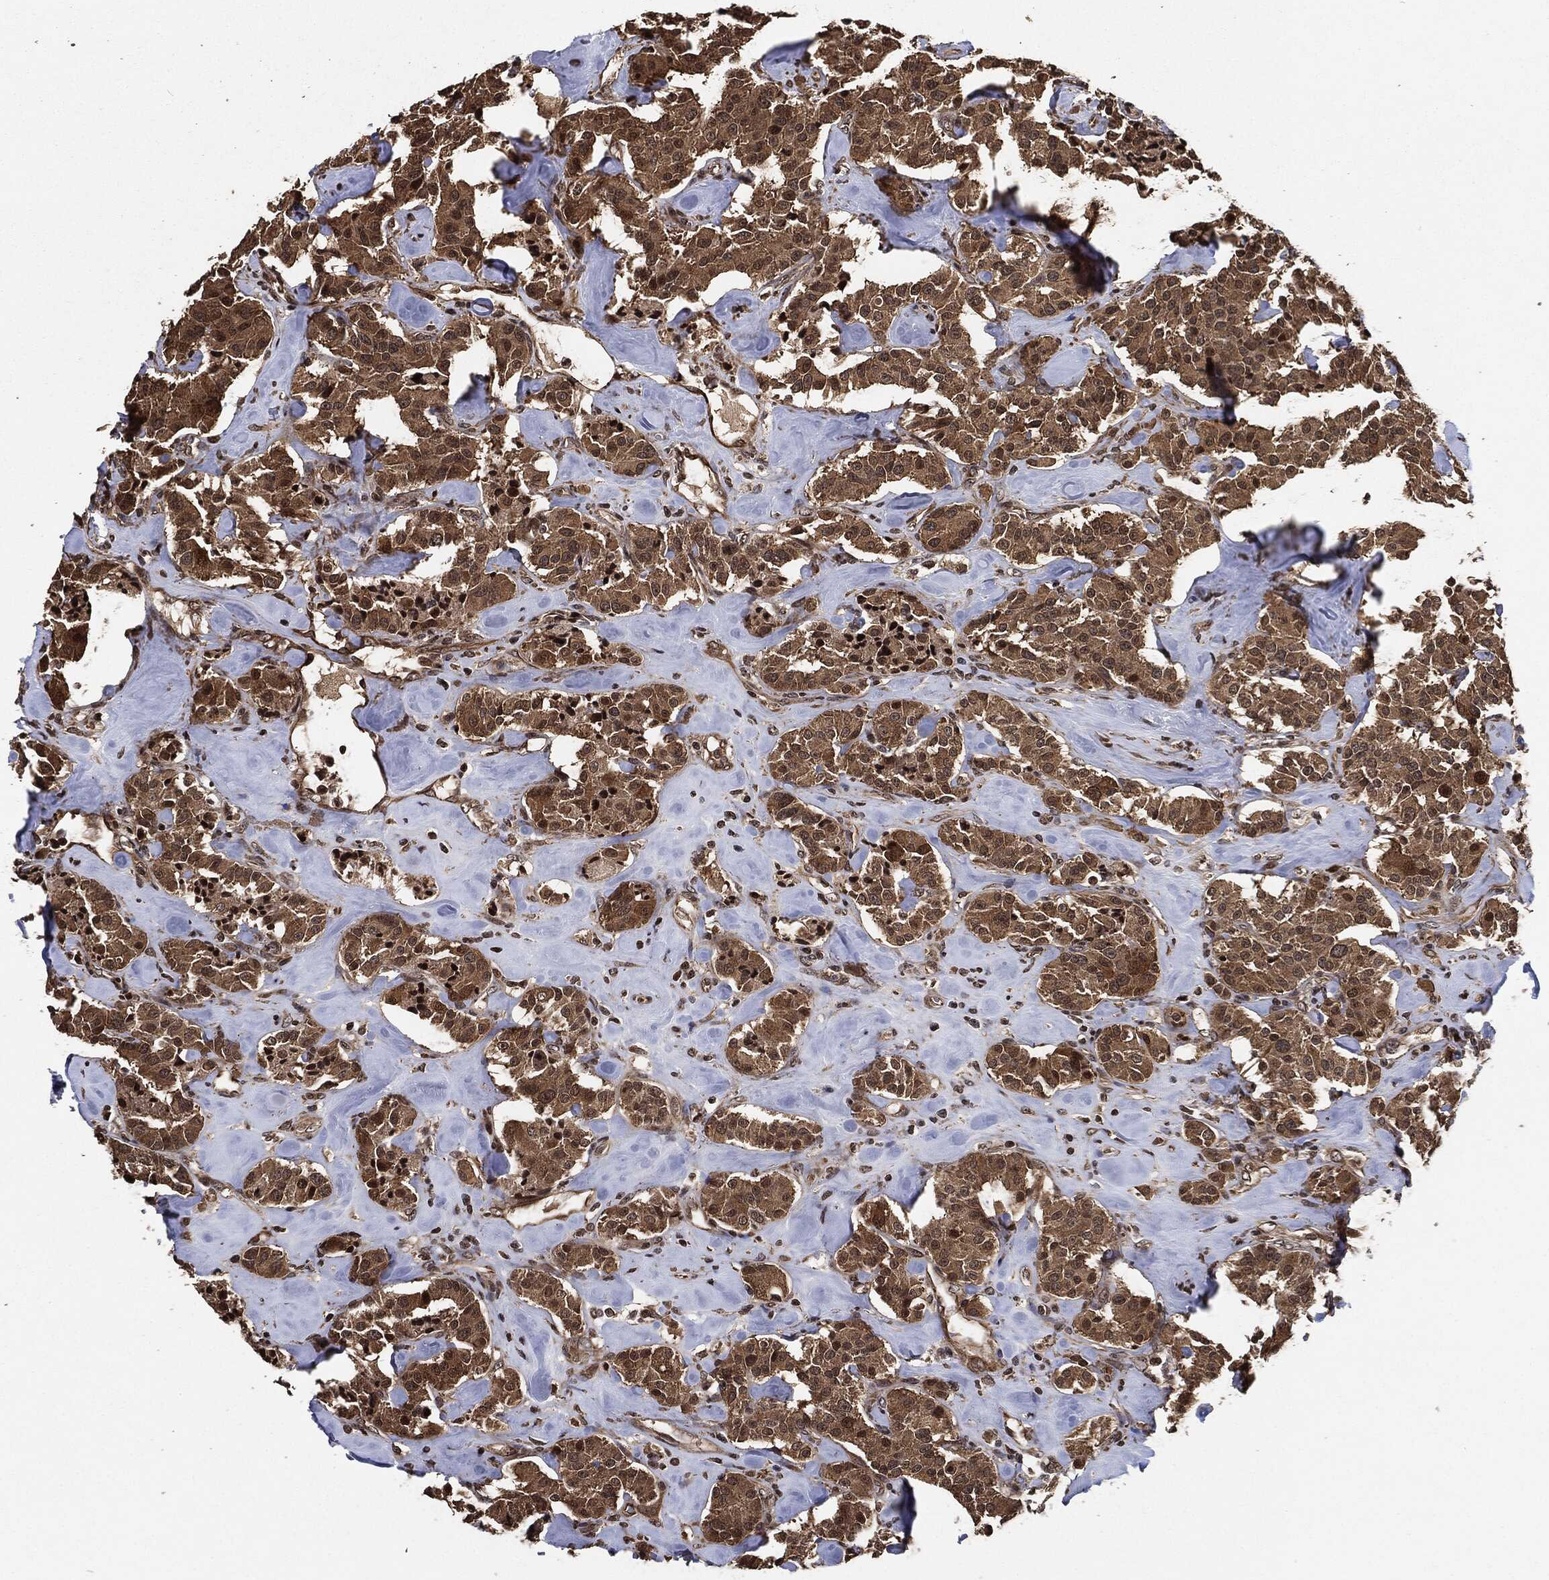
{"staining": {"intensity": "moderate", "quantity": ">75%", "location": "cytoplasmic/membranous"}, "tissue": "carcinoid", "cell_type": "Tumor cells", "image_type": "cancer", "snomed": [{"axis": "morphology", "description": "Carcinoid, malignant, NOS"}, {"axis": "topography", "description": "Pancreas"}], "caption": "The histopathology image shows immunohistochemical staining of carcinoid. There is moderate cytoplasmic/membranous positivity is identified in about >75% of tumor cells. The staining was performed using DAB, with brown indicating positive protein expression. Nuclei are stained blue with hematoxylin.", "gene": "PDK1", "patient": {"sex": "male", "age": 41}}